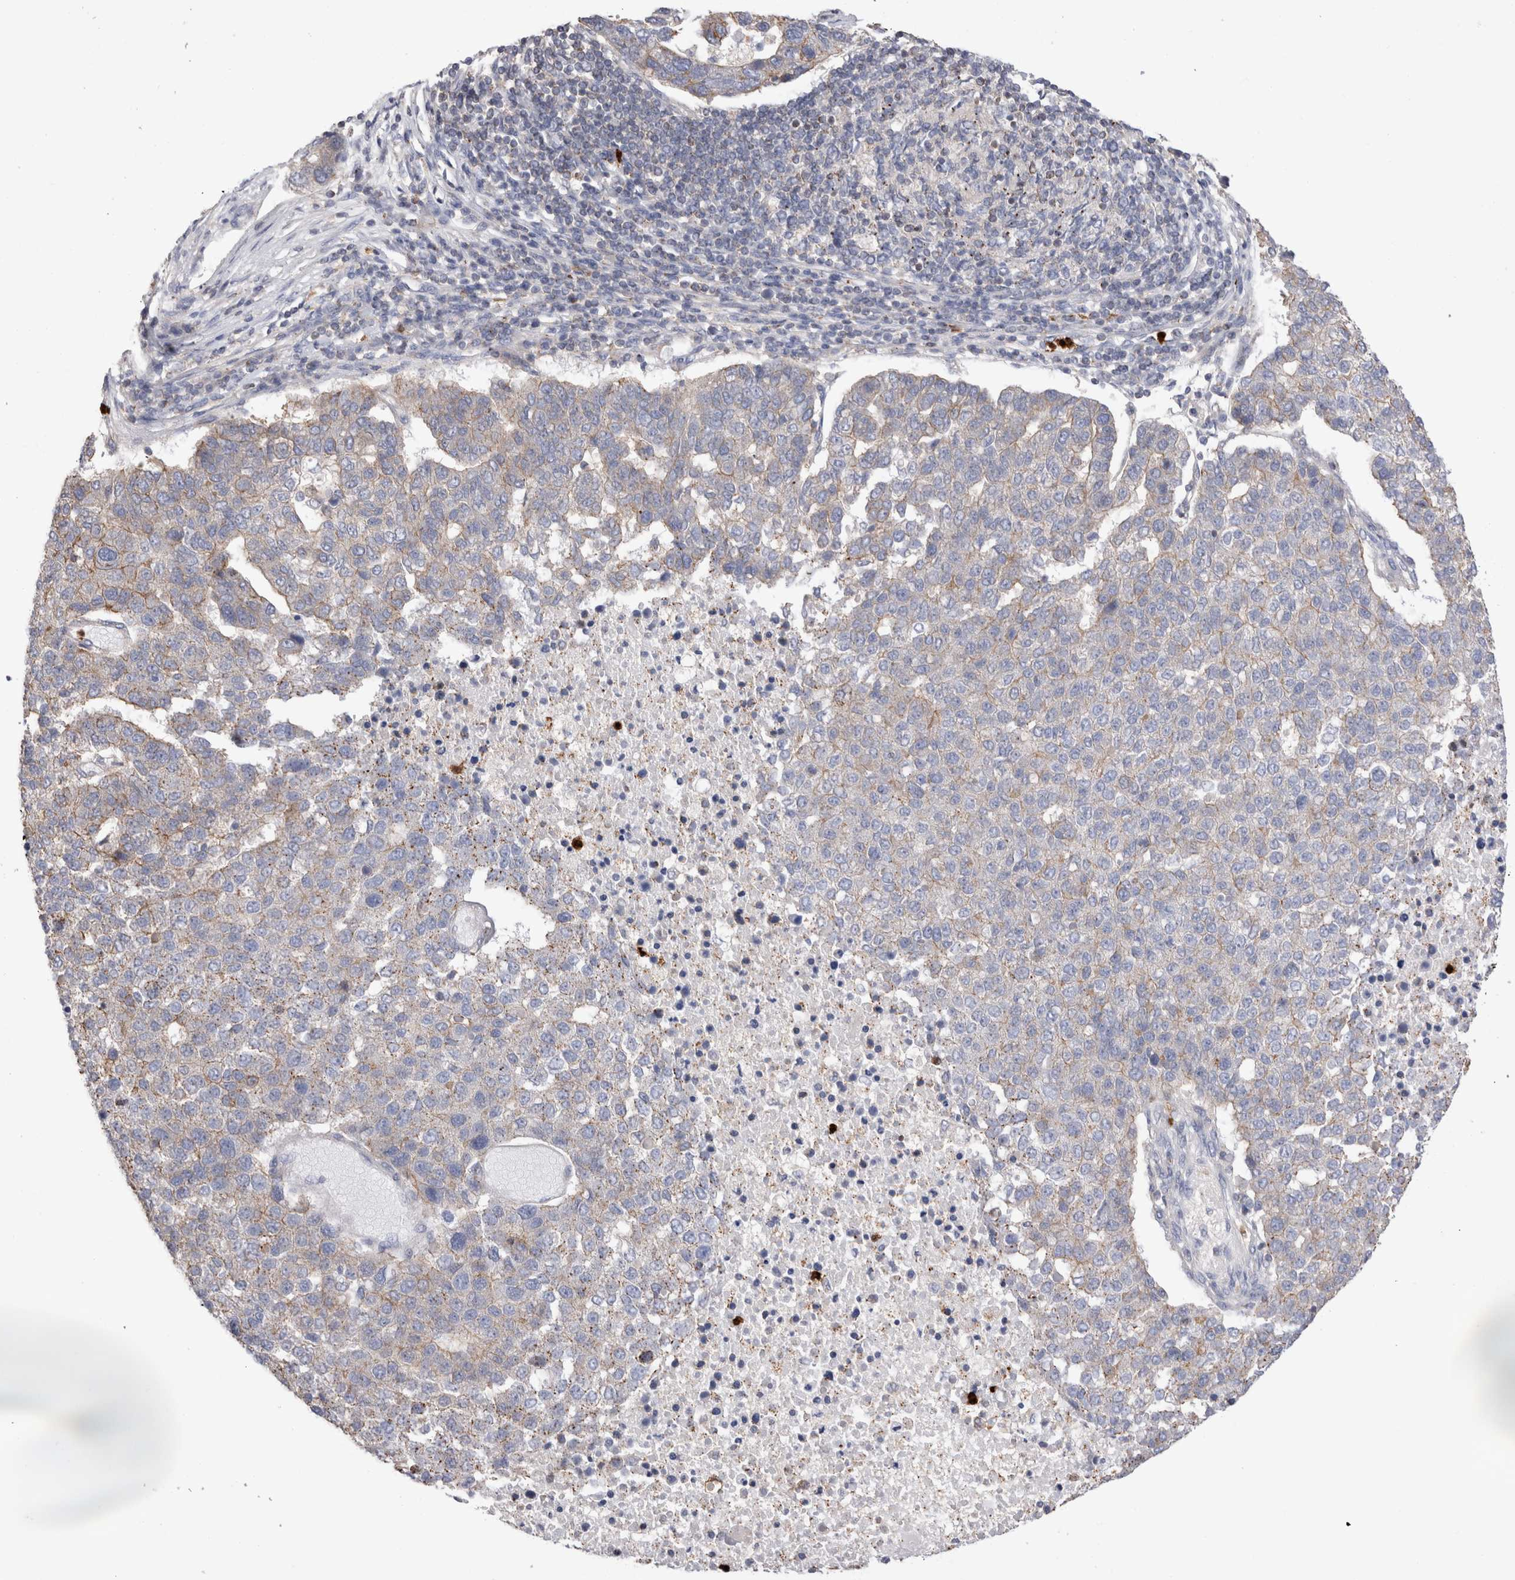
{"staining": {"intensity": "weak", "quantity": "<25%", "location": "cytoplasmic/membranous"}, "tissue": "pancreatic cancer", "cell_type": "Tumor cells", "image_type": "cancer", "snomed": [{"axis": "morphology", "description": "Adenocarcinoma, NOS"}, {"axis": "topography", "description": "Pancreas"}], "caption": "DAB immunohistochemical staining of pancreatic cancer displays no significant positivity in tumor cells.", "gene": "NXT2", "patient": {"sex": "female", "age": 61}}